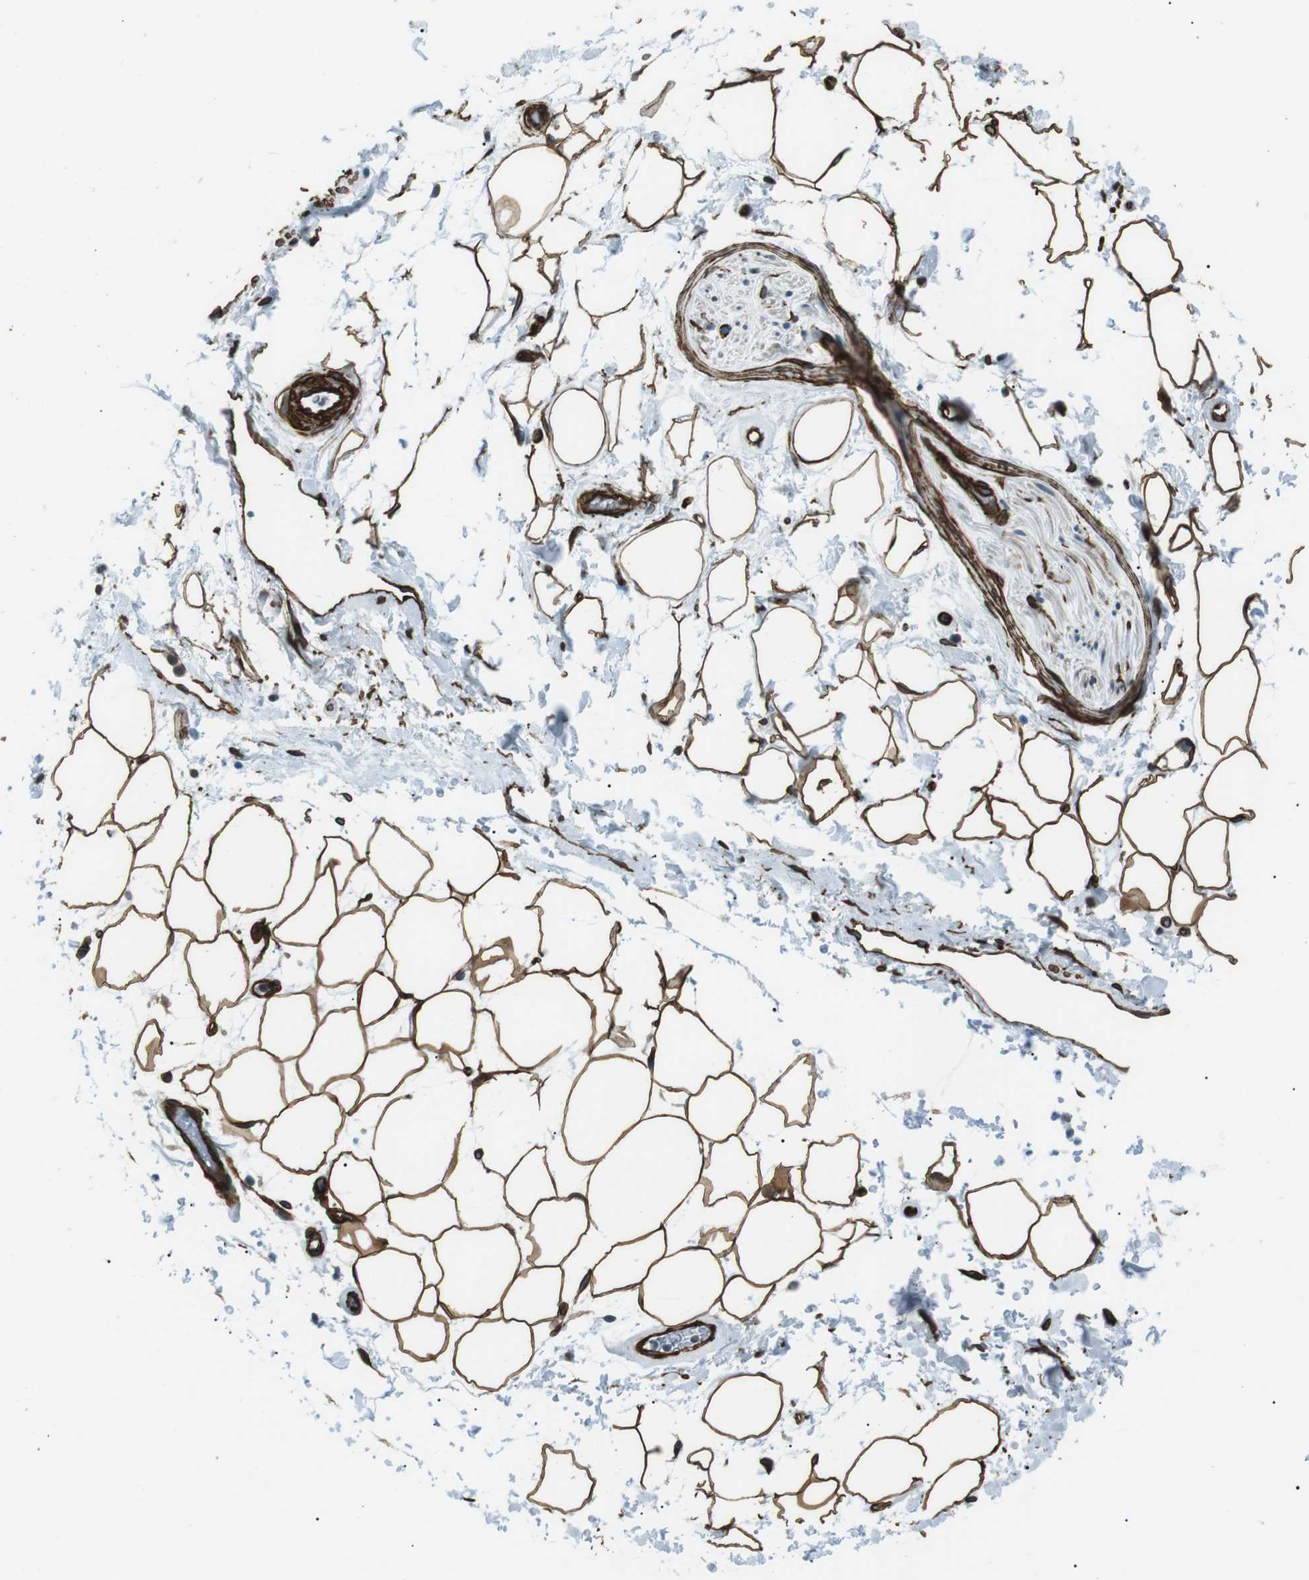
{"staining": {"intensity": "strong", "quantity": ">75%", "location": "cytoplasmic/membranous"}, "tissue": "adipose tissue", "cell_type": "Adipocytes", "image_type": "normal", "snomed": [{"axis": "morphology", "description": "Normal tissue, NOS"}, {"axis": "topography", "description": "Soft tissue"}], "caption": "This is a photomicrograph of immunohistochemistry staining of normal adipose tissue, which shows strong positivity in the cytoplasmic/membranous of adipocytes.", "gene": "ODR4", "patient": {"sex": "male", "age": 72}}